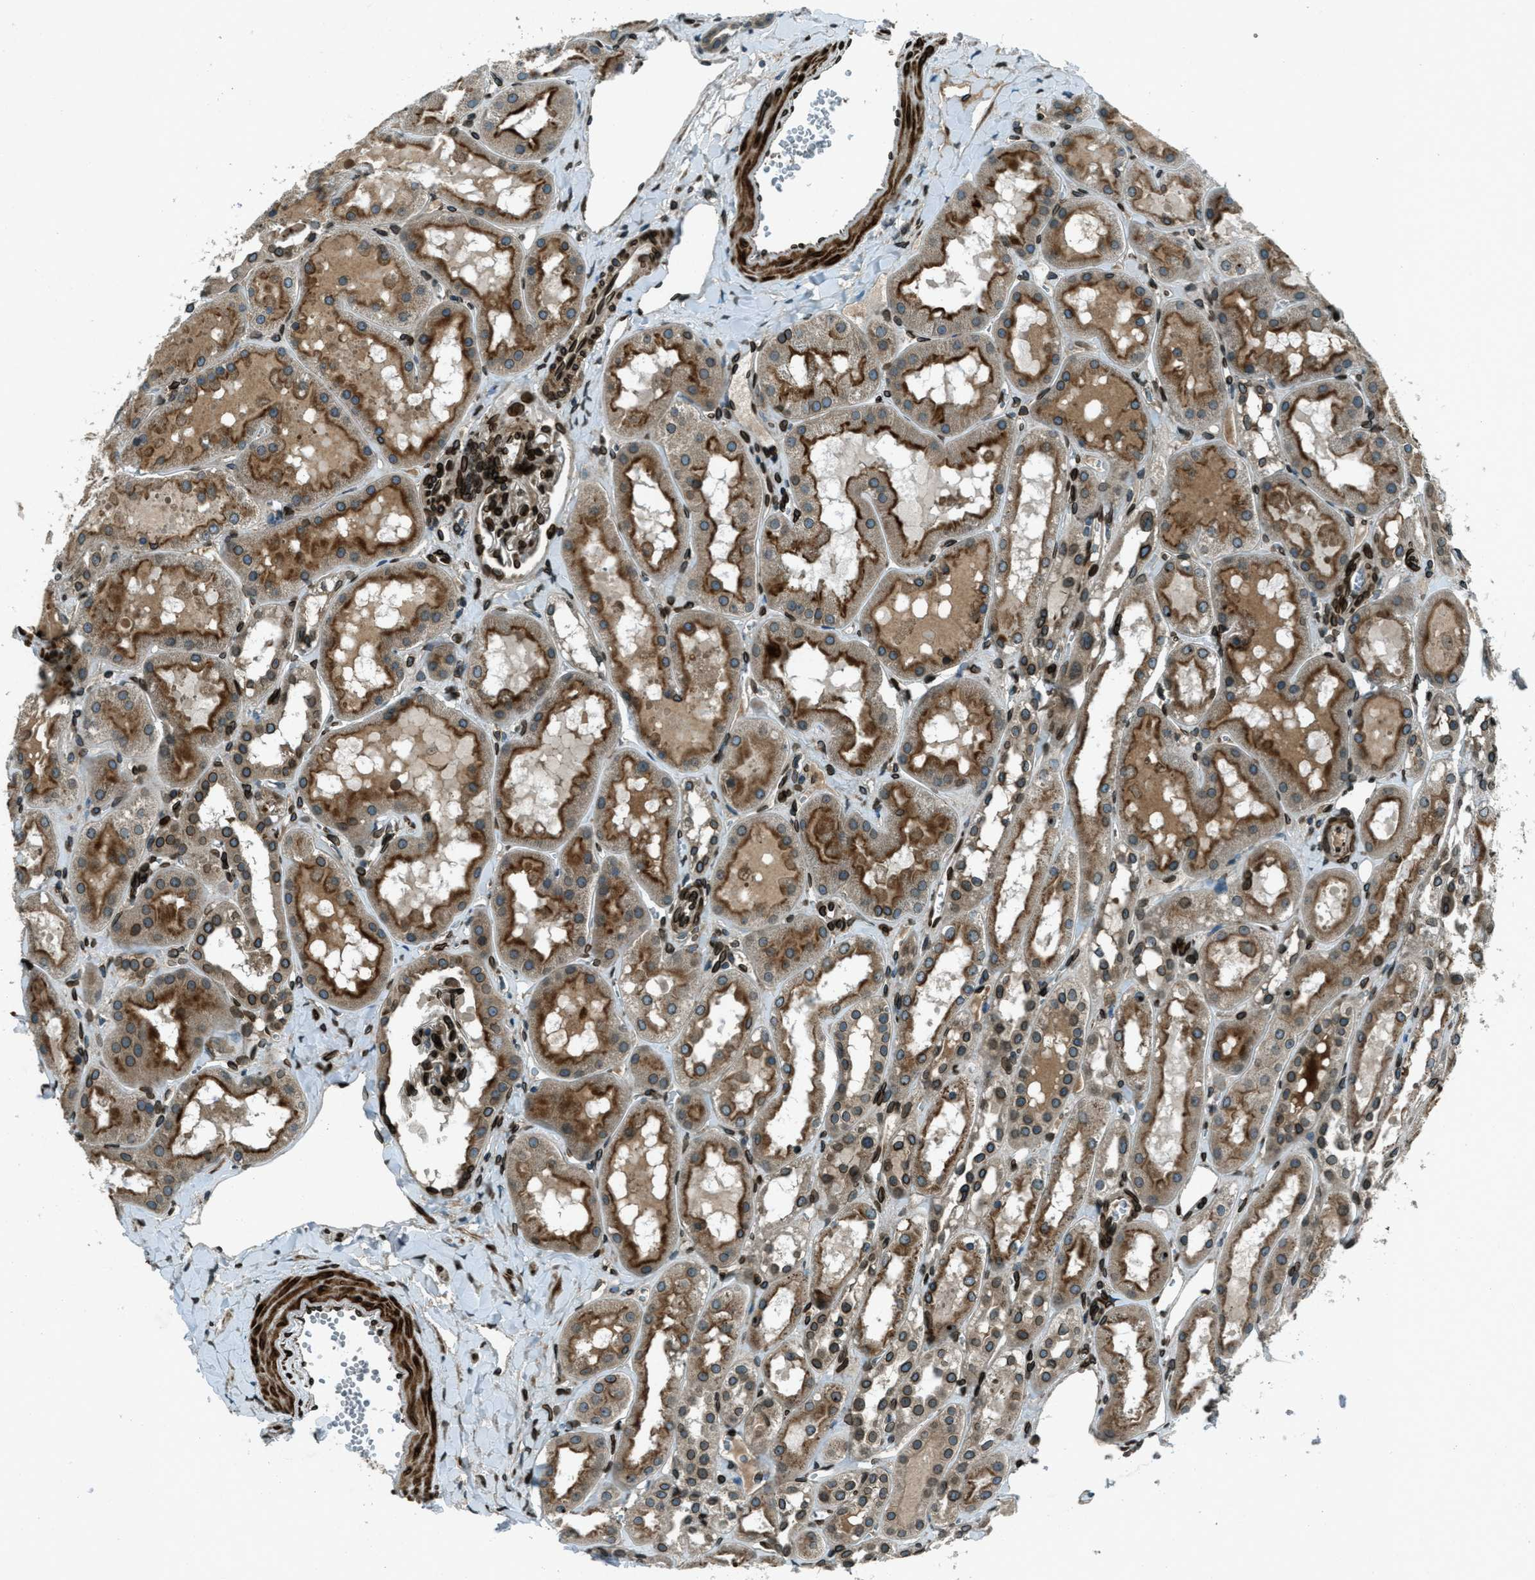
{"staining": {"intensity": "strong", "quantity": ">75%", "location": "cytoplasmic/membranous,nuclear"}, "tissue": "kidney", "cell_type": "Cells in glomeruli", "image_type": "normal", "snomed": [{"axis": "morphology", "description": "Normal tissue, NOS"}, {"axis": "topography", "description": "Kidney"}, {"axis": "topography", "description": "Urinary bladder"}], "caption": "This photomicrograph shows benign kidney stained with IHC to label a protein in brown. The cytoplasmic/membranous,nuclear of cells in glomeruli show strong positivity for the protein. Nuclei are counter-stained blue.", "gene": "LEMD2", "patient": {"sex": "male", "age": 16}}